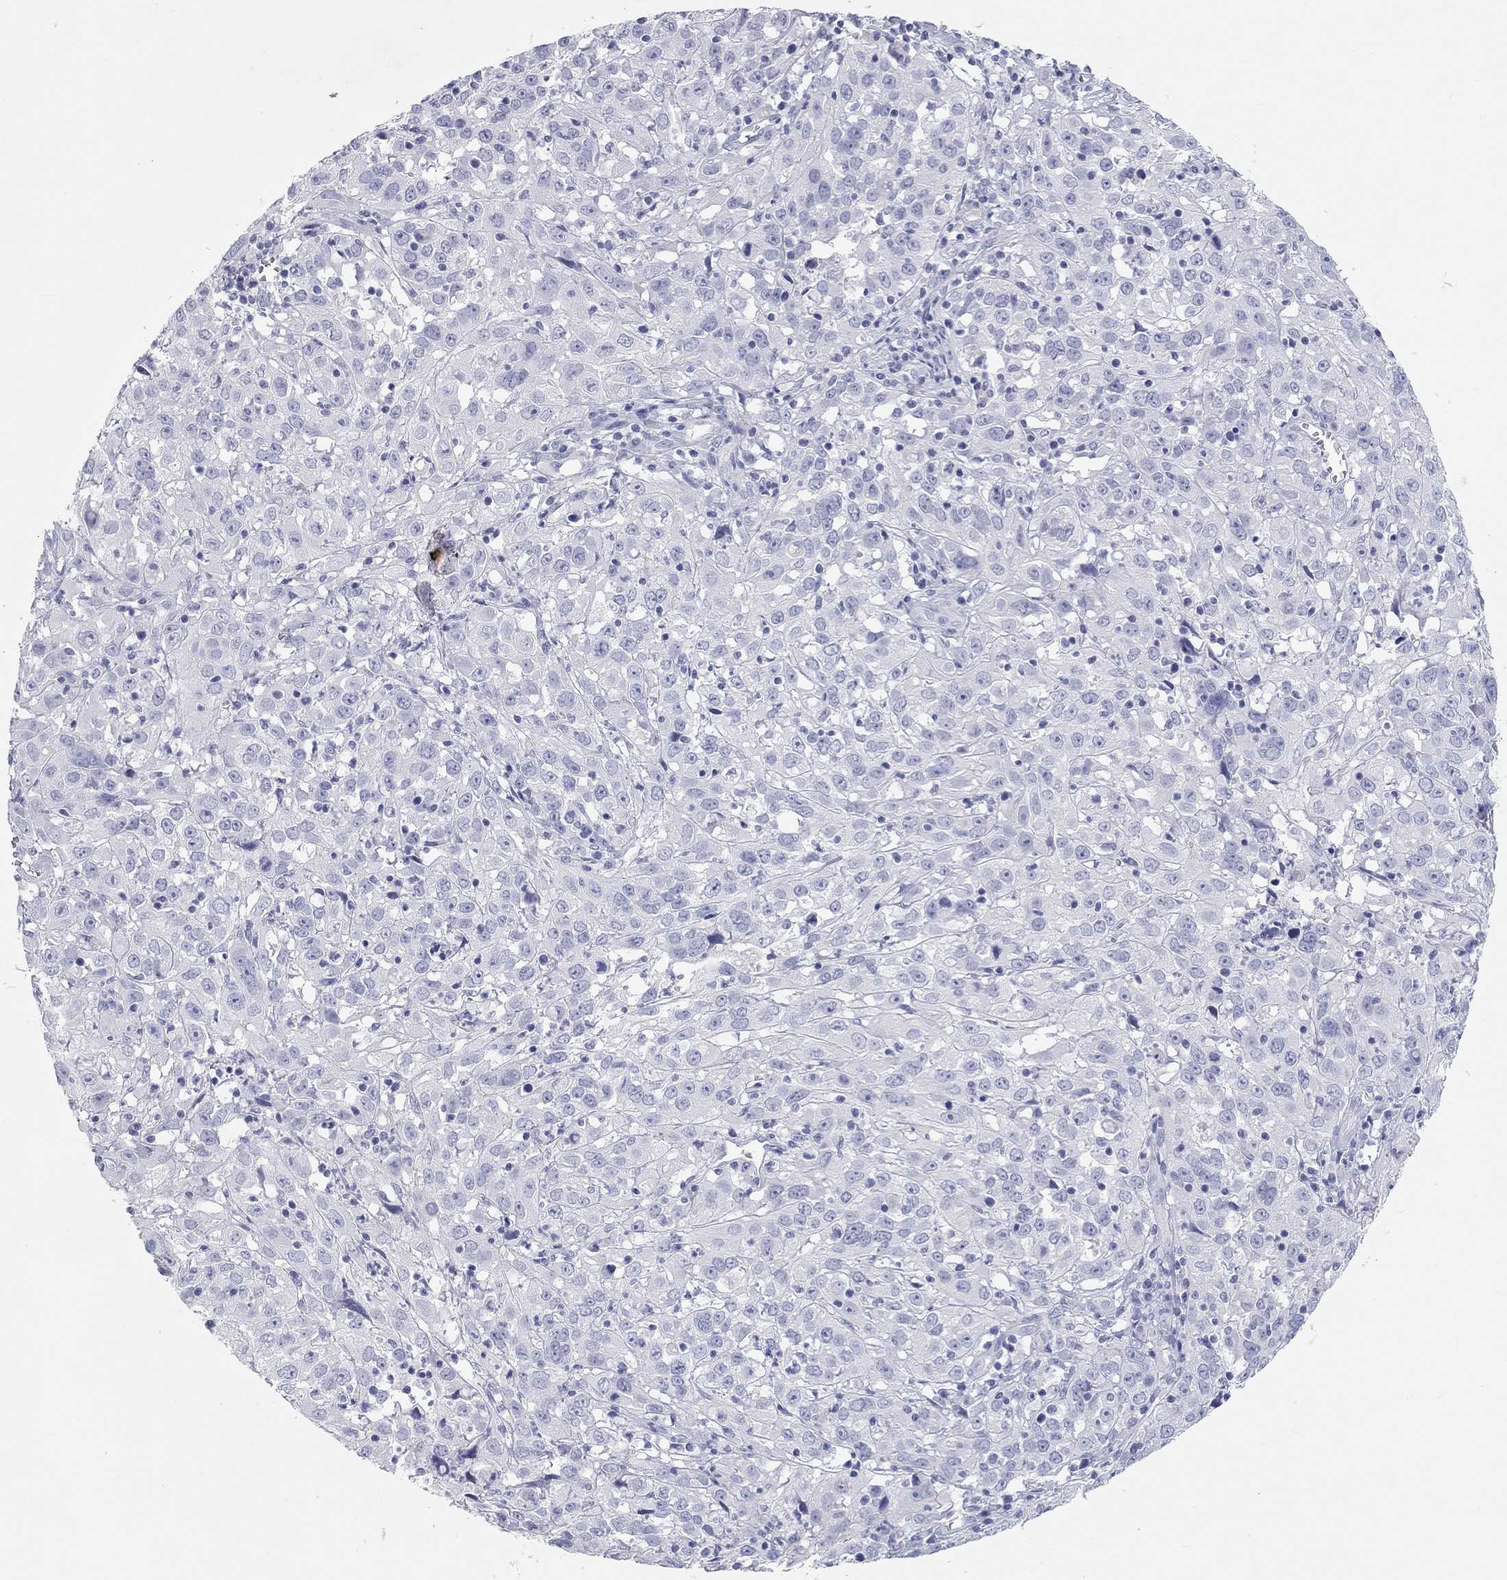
{"staining": {"intensity": "negative", "quantity": "none", "location": "none"}, "tissue": "cervical cancer", "cell_type": "Tumor cells", "image_type": "cancer", "snomed": [{"axis": "morphology", "description": "Squamous cell carcinoma, NOS"}, {"axis": "topography", "description": "Cervix"}], "caption": "IHC of human squamous cell carcinoma (cervical) reveals no staining in tumor cells.", "gene": "PCDHGC5", "patient": {"sex": "female", "age": 32}}